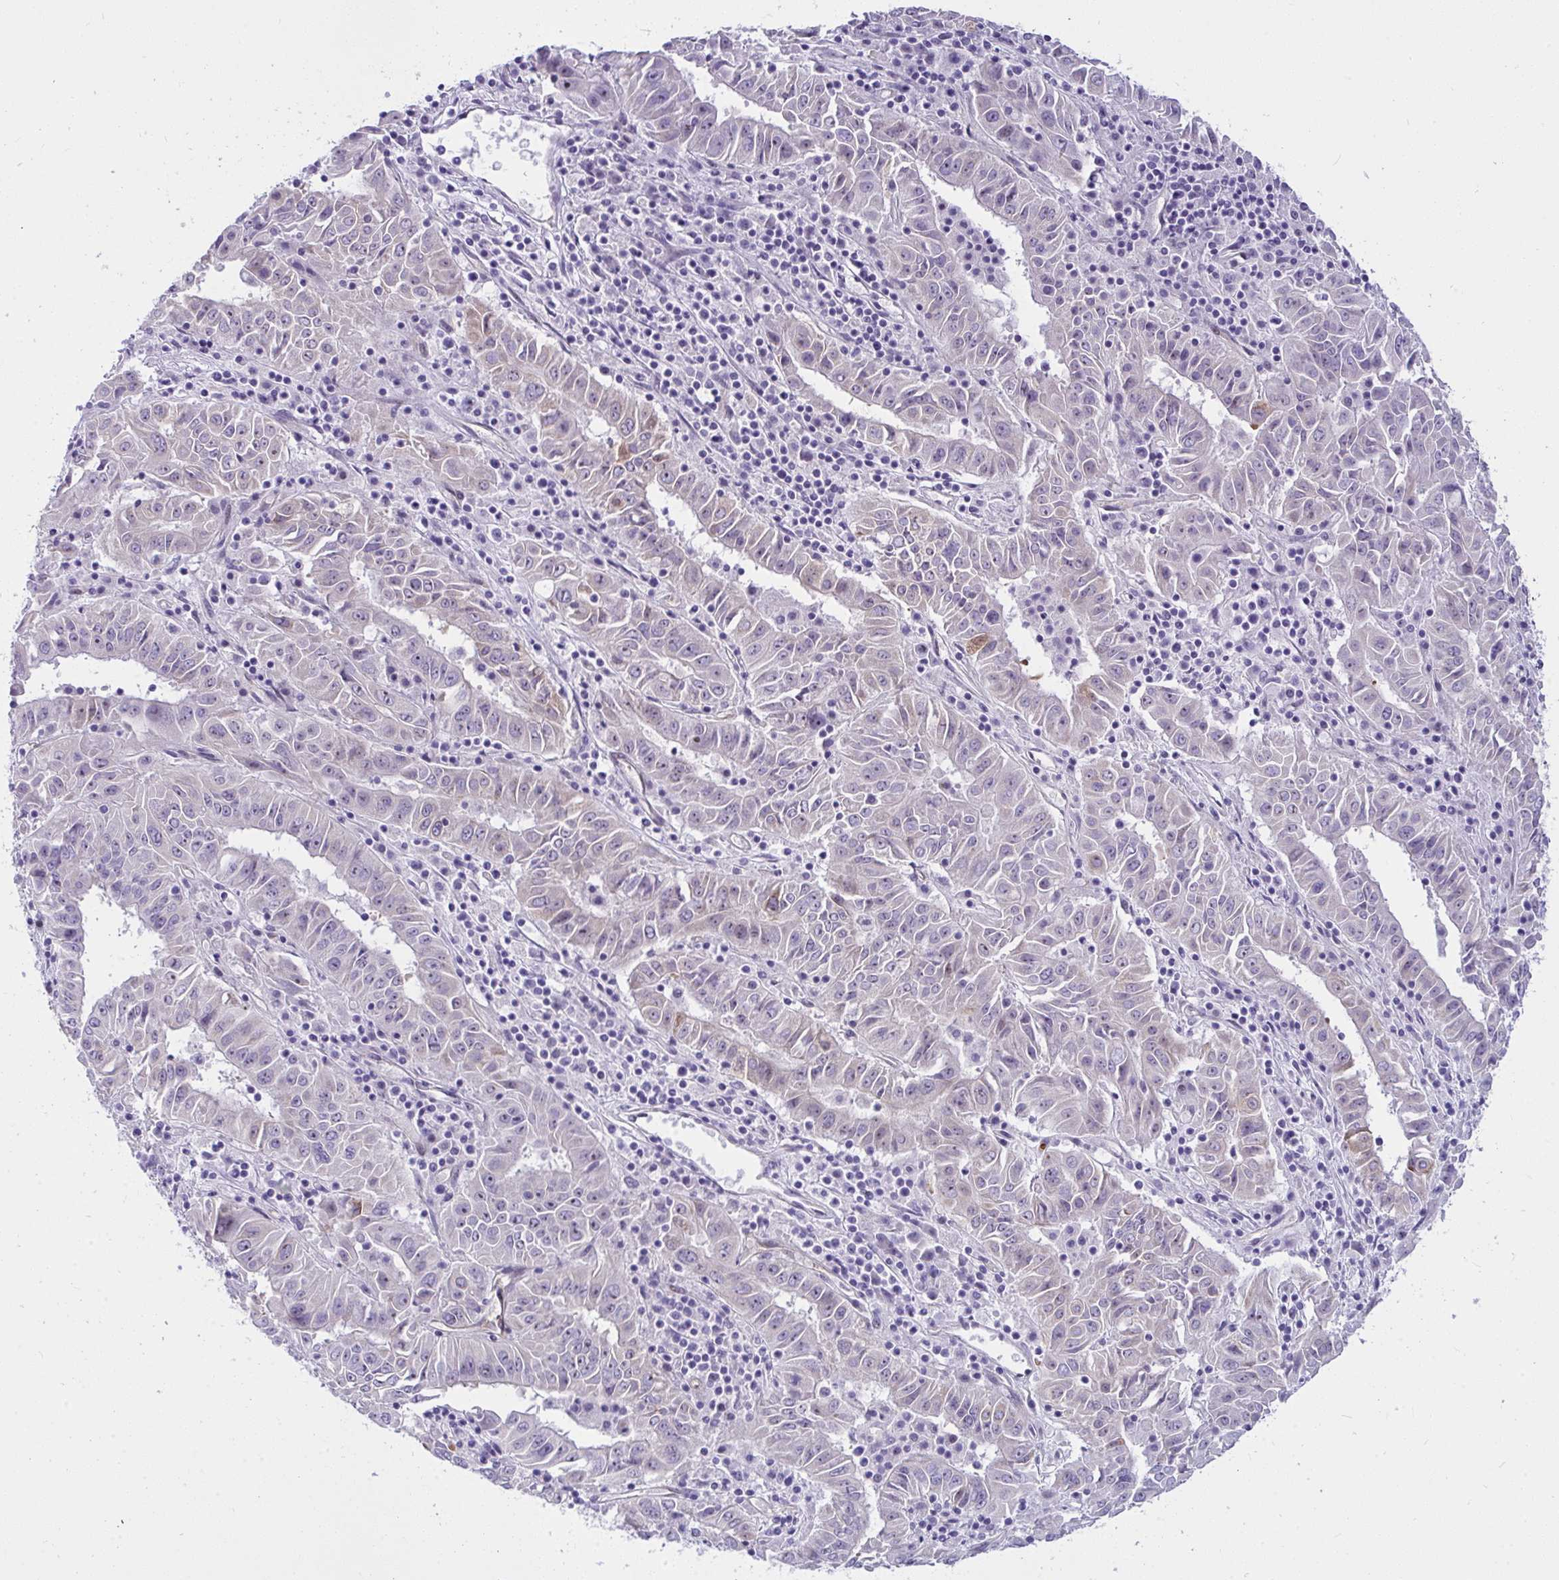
{"staining": {"intensity": "negative", "quantity": "none", "location": "none"}, "tissue": "pancreatic cancer", "cell_type": "Tumor cells", "image_type": "cancer", "snomed": [{"axis": "morphology", "description": "Adenocarcinoma, NOS"}, {"axis": "topography", "description": "Pancreas"}], "caption": "Histopathology image shows no significant protein staining in tumor cells of pancreatic adenocarcinoma.", "gene": "NFXL1", "patient": {"sex": "male", "age": 63}}